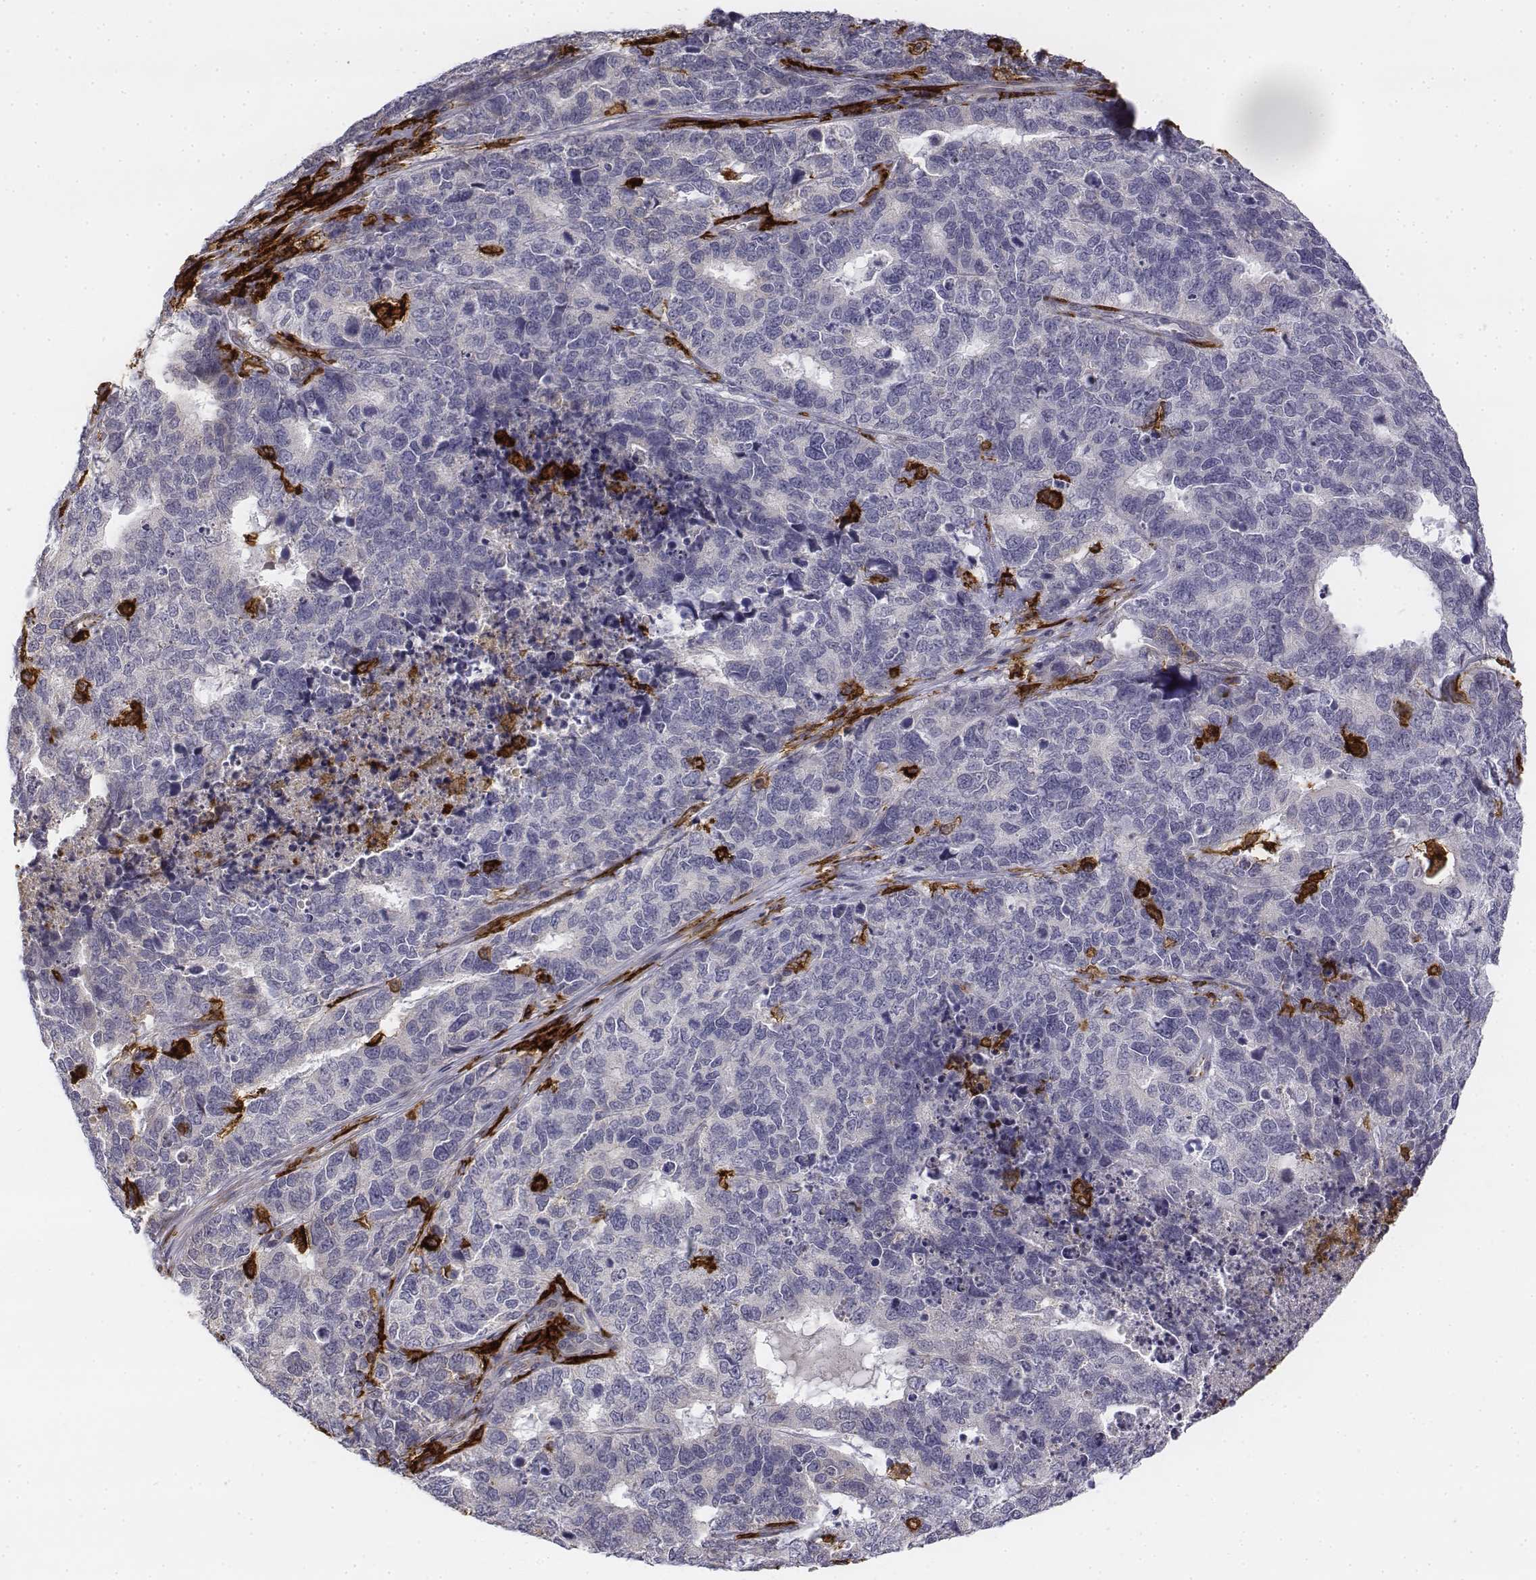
{"staining": {"intensity": "negative", "quantity": "none", "location": "none"}, "tissue": "cervical cancer", "cell_type": "Tumor cells", "image_type": "cancer", "snomed": [{"axis": "morphology", "description": "Squamous cell carcinoma, NOS"}, {"axis": "topography", "description": "Cervix"}], "caption": "IHC of human squamous cell carcinoma (cervical) shows no expression in tumor cells.", "gene": "CD14", "patient": {"sex": "female", "age": 63}}